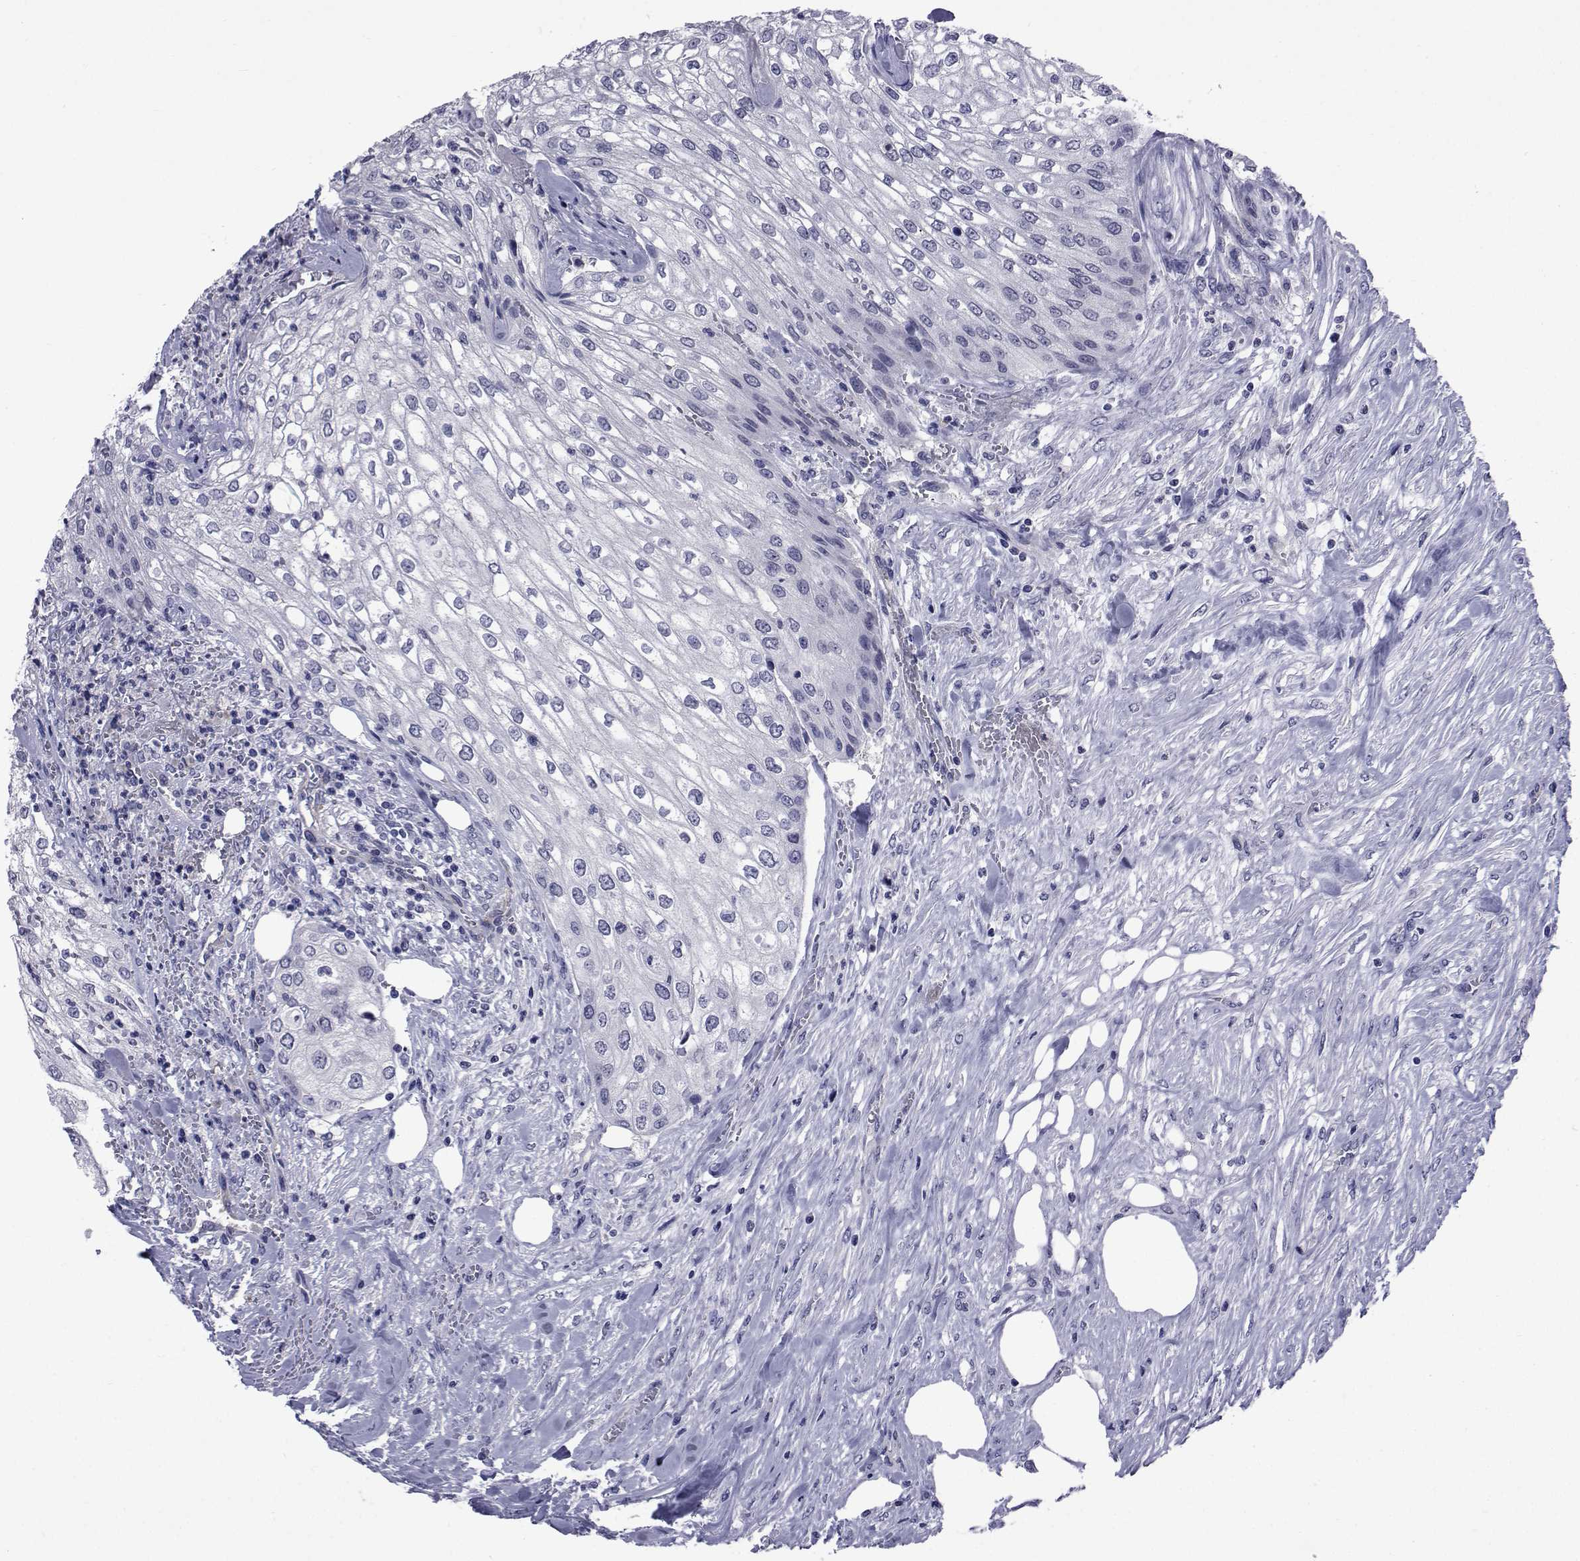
{"staining": {"intensity": "negative", "quantity": "none", "location": "none"}, "tissue": "urothelial cancer", "cell_type": "Tumor cells", "image_type": "cancer", "snomed": [{"axis": "morphology", "description": "Urothelial carcinoma, High grade"}, {"axis": "topography", "description": "Urinary bladder"}], "caption": "Immunohistochemical staining of urothelial cancer demonstrates no significant expression in tumor cells.", "gene": "SEMA5B", "patient": {"sex": "male", "age": 62}}